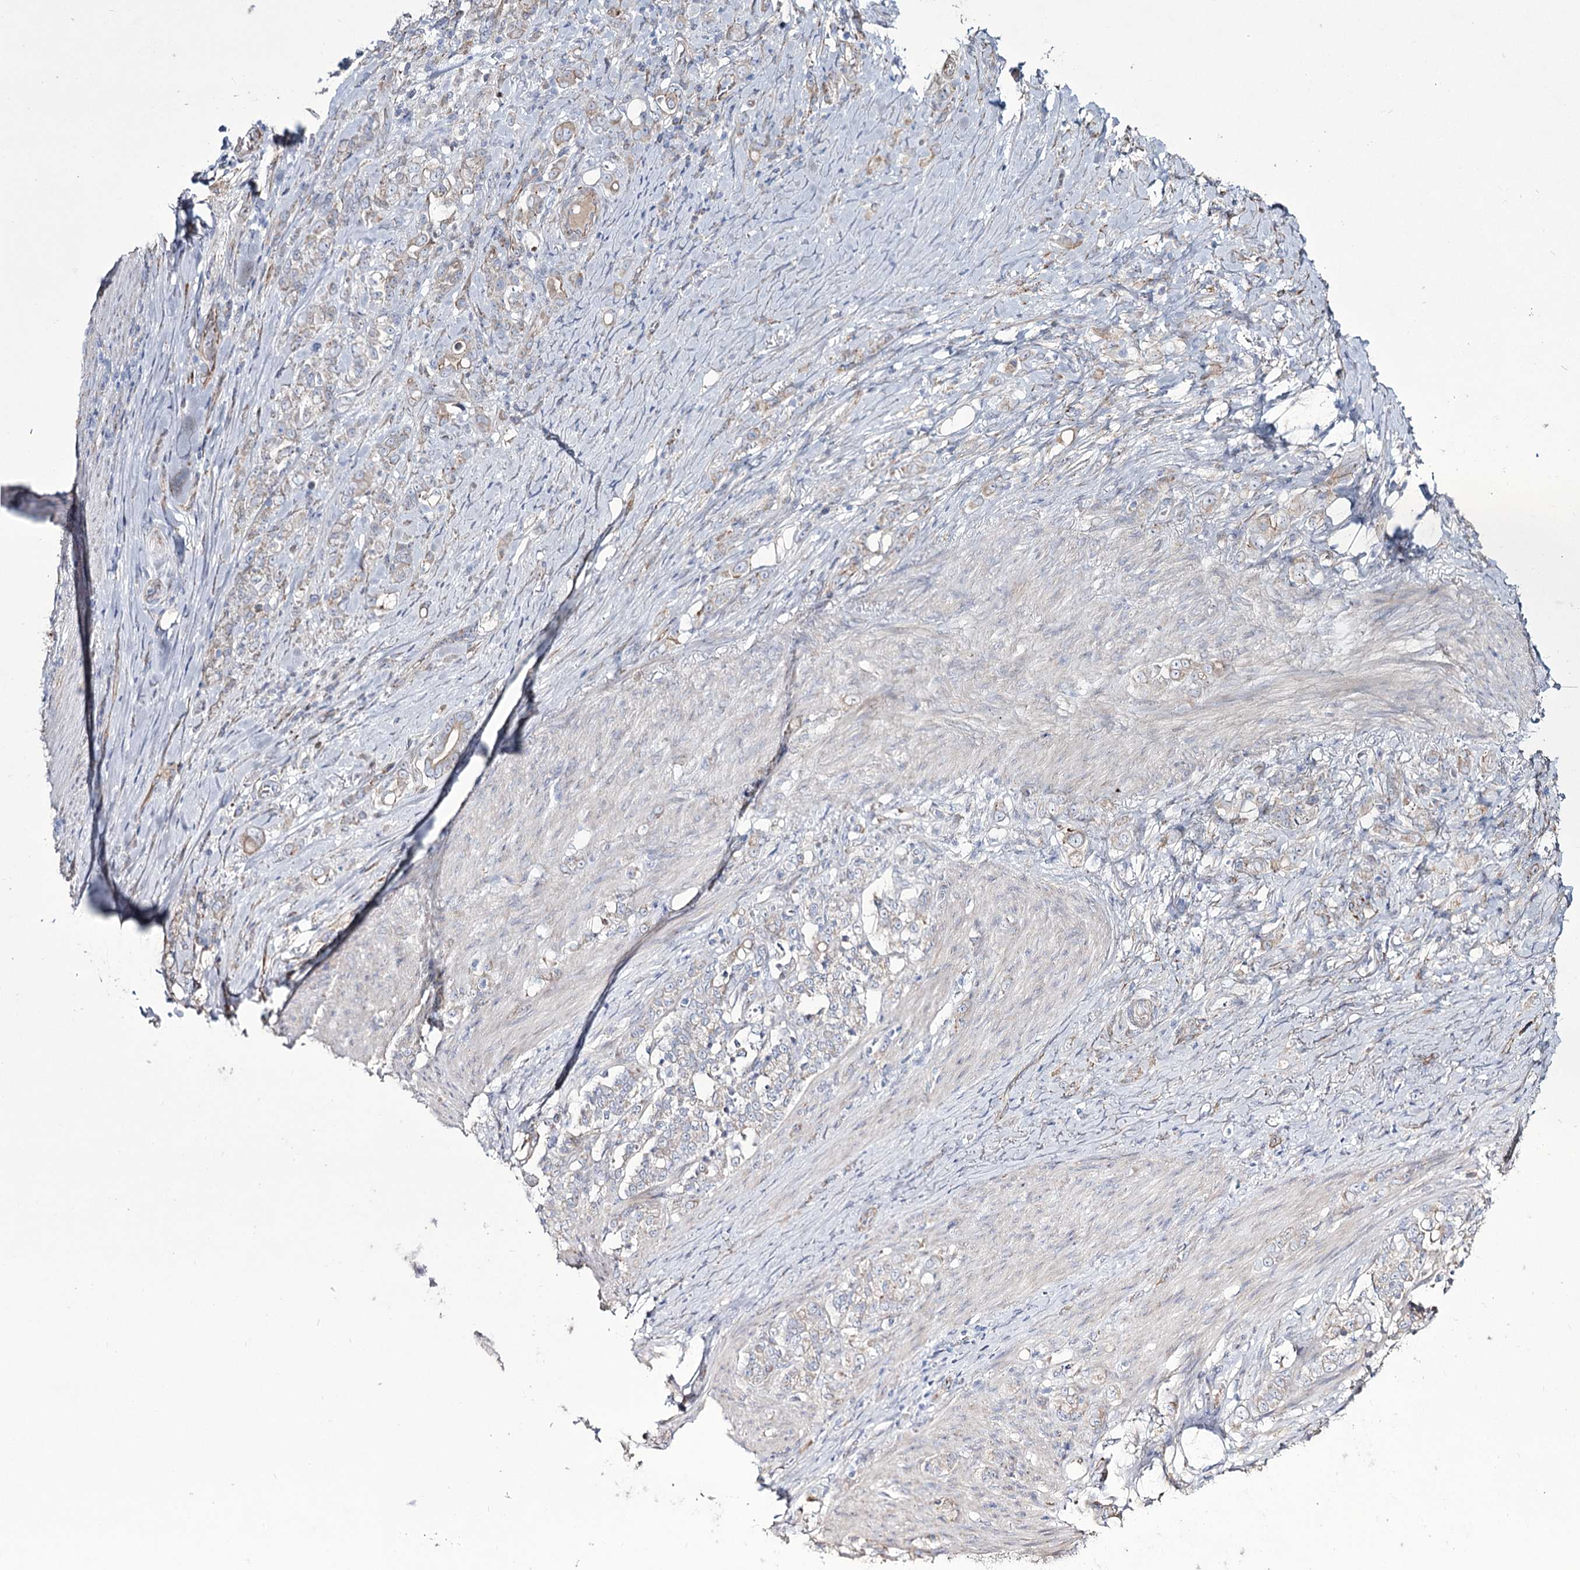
{"staining": {"intensity": "weak", "quantity": "<25%", "location": "cytoplasmic/membranous"}, "tissue": "stomach cancer", "cell_type": "Tumor cells", "image_type": "cancer", "snomed": [{"axis": "morphology", "description": "Adenocarcinoma, NOS"}, {"axis": "topography", "description": "Stomach"}], "caption": "The photomicrograph displays no significant positivity in tumor cells of adenocarcinoma (stomach).", "gene": "ME3", "patient": {"sex": "female", "age": 79}}